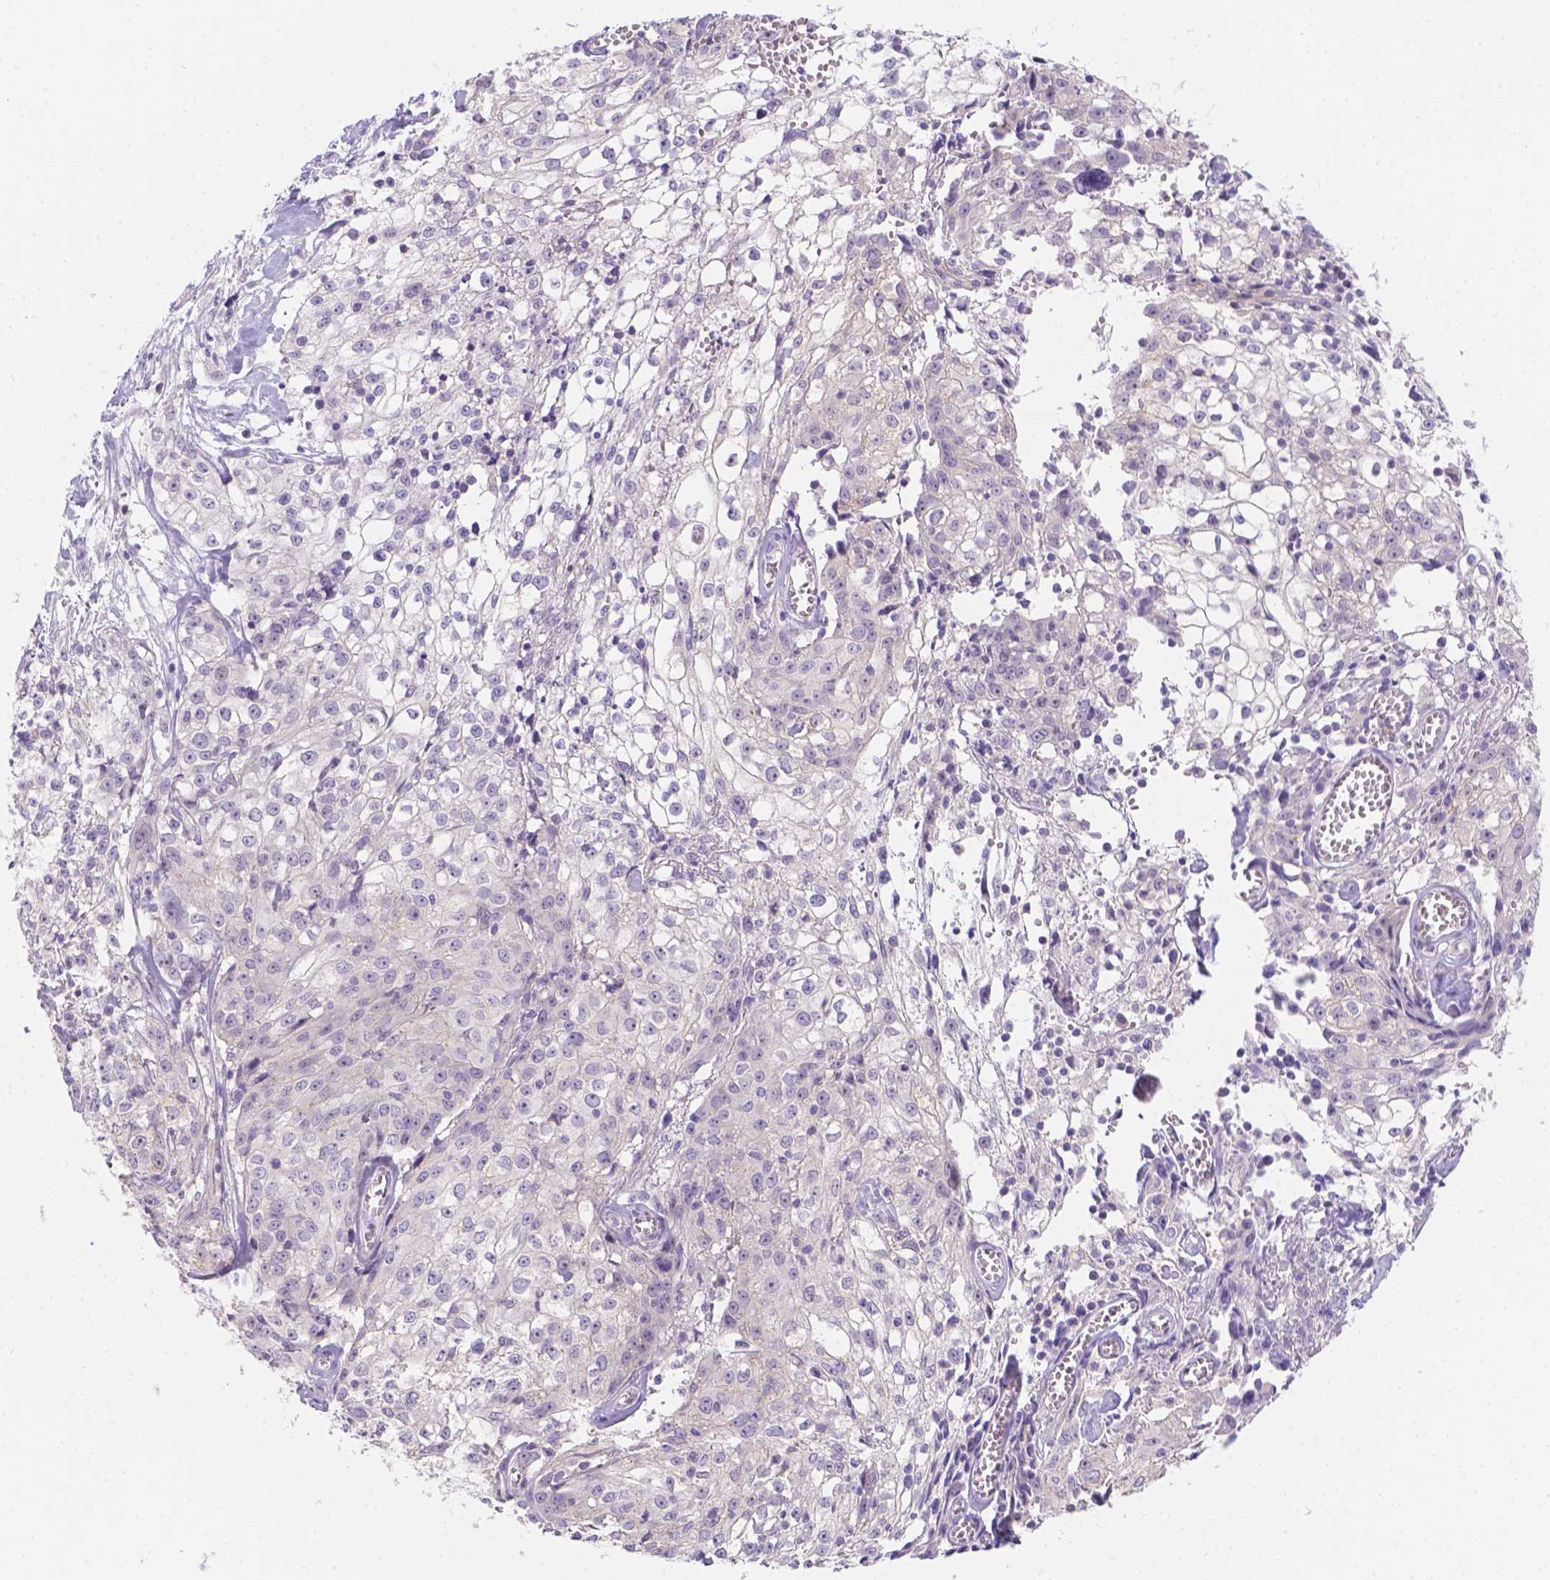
{"staining": {"intensity": "negative", "quantity": "none", "location": "none"}, "tissue": "cervical cancer", "cell_type": "Tumor cells", "image_type": "cancer", "snomed": [{"axis": "morphology", "description": "Squamous cell carcinoma, NOS"}, {"axis": "topography", "description": "Cervix"}], "caption": "Tumor cells show no significant positivity in cervical cancer.", "gene": "CD96", "patient": {"sex": "female", "age": 85}}